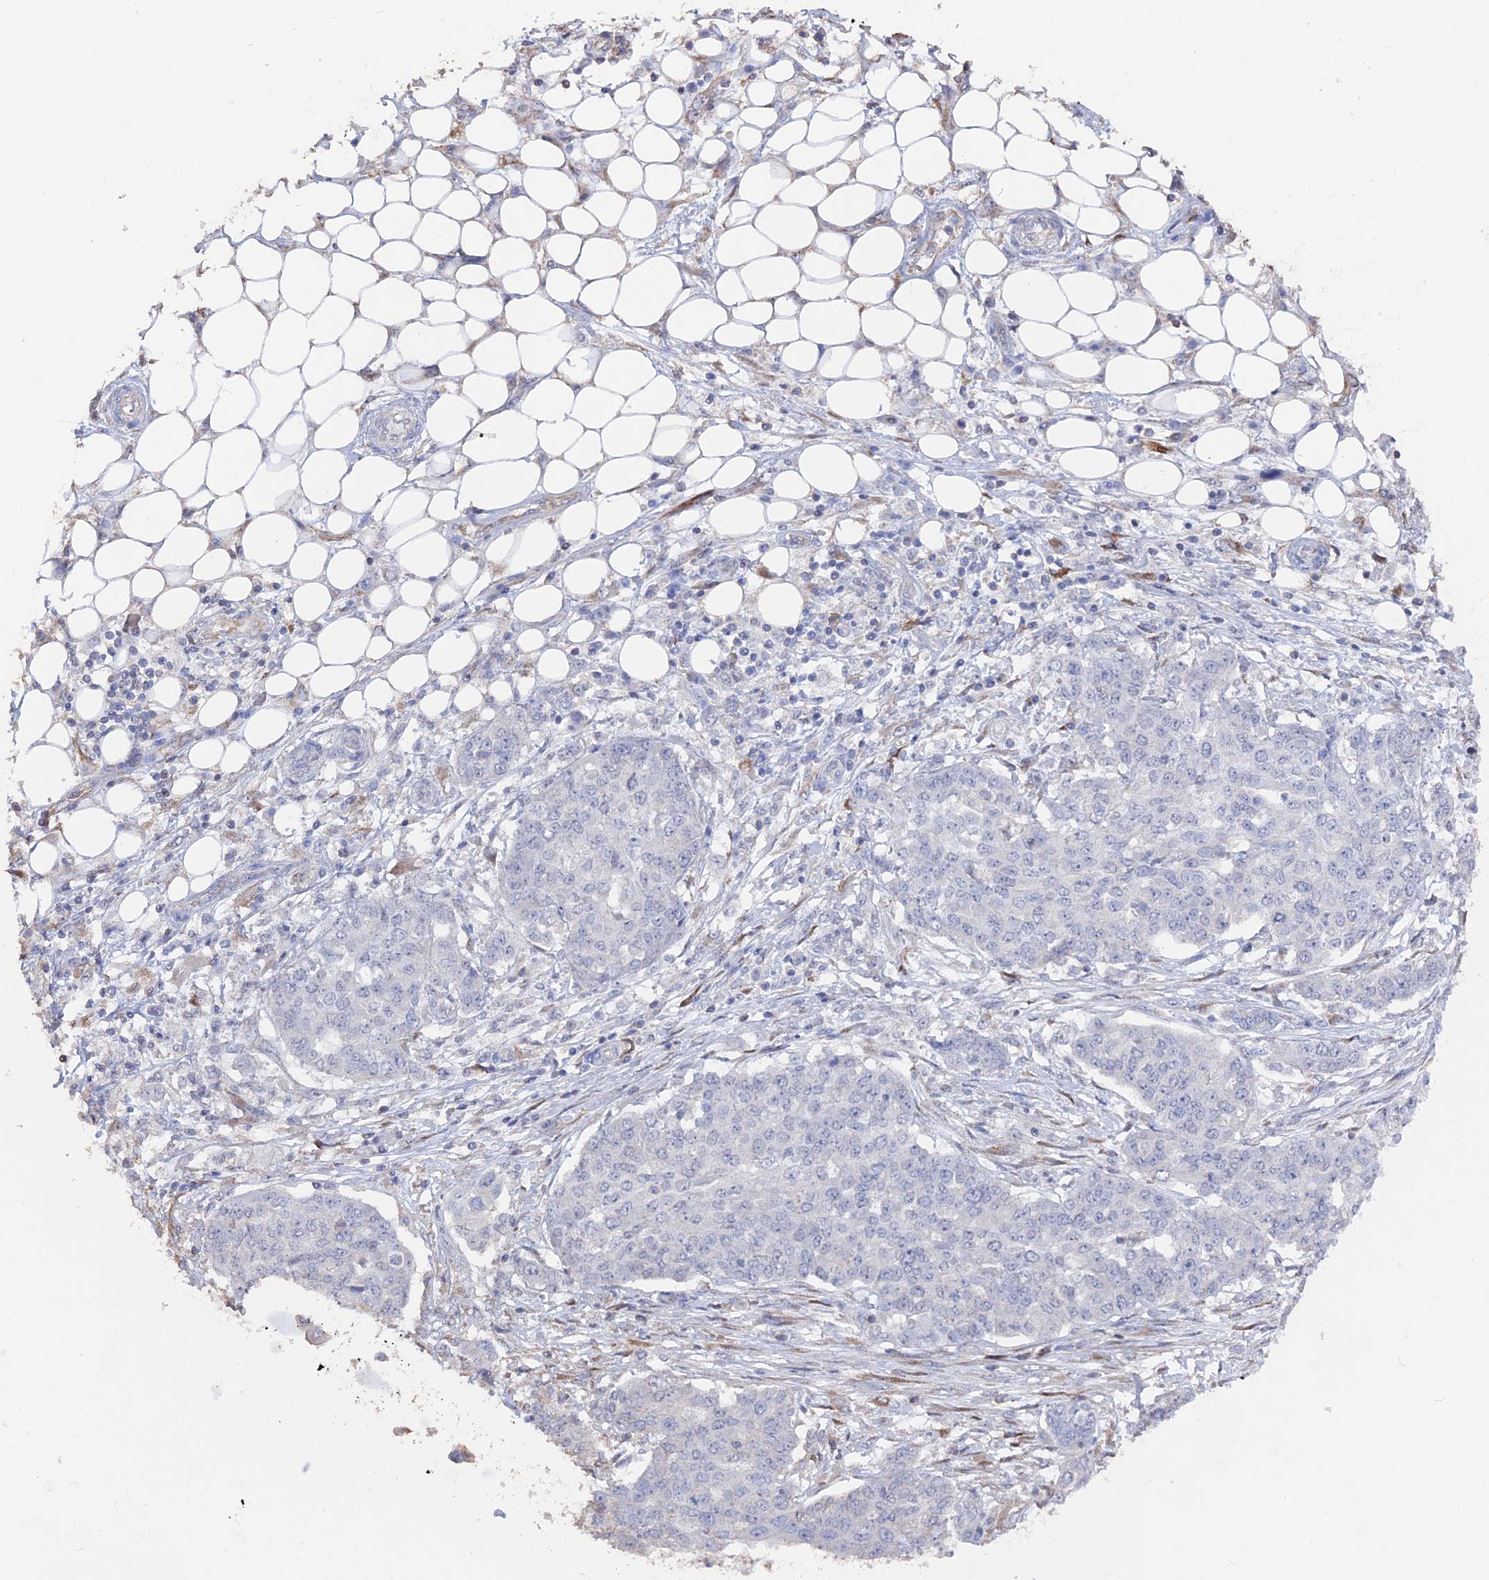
{"staining": {"intensity": "negative", "quantity": "none", "location": "none"}, "tissue": "ovarian cancer", "cell_type": "Tumor cells", "image_type": "cancer", "snomed": [{"axis": "morphology", "description": "Cystadenocarcinoma, serous, NOS"}, {"axis": "topography", "description": "Soft tissue"}, {"axis": "topography", "description": "Ovary"}], "caption": "A micrograph of human ovarian cancer (serous cystadenocarcinoma) is negative for staining in tumor cells. The staining is performed using DAB (3,3'-diaminobenzidine) brown chromogen with nuclei counter-stained in using hematoxylin.", "gene": "SEMG2", "patient": {"sex": "female", "age": 57}}